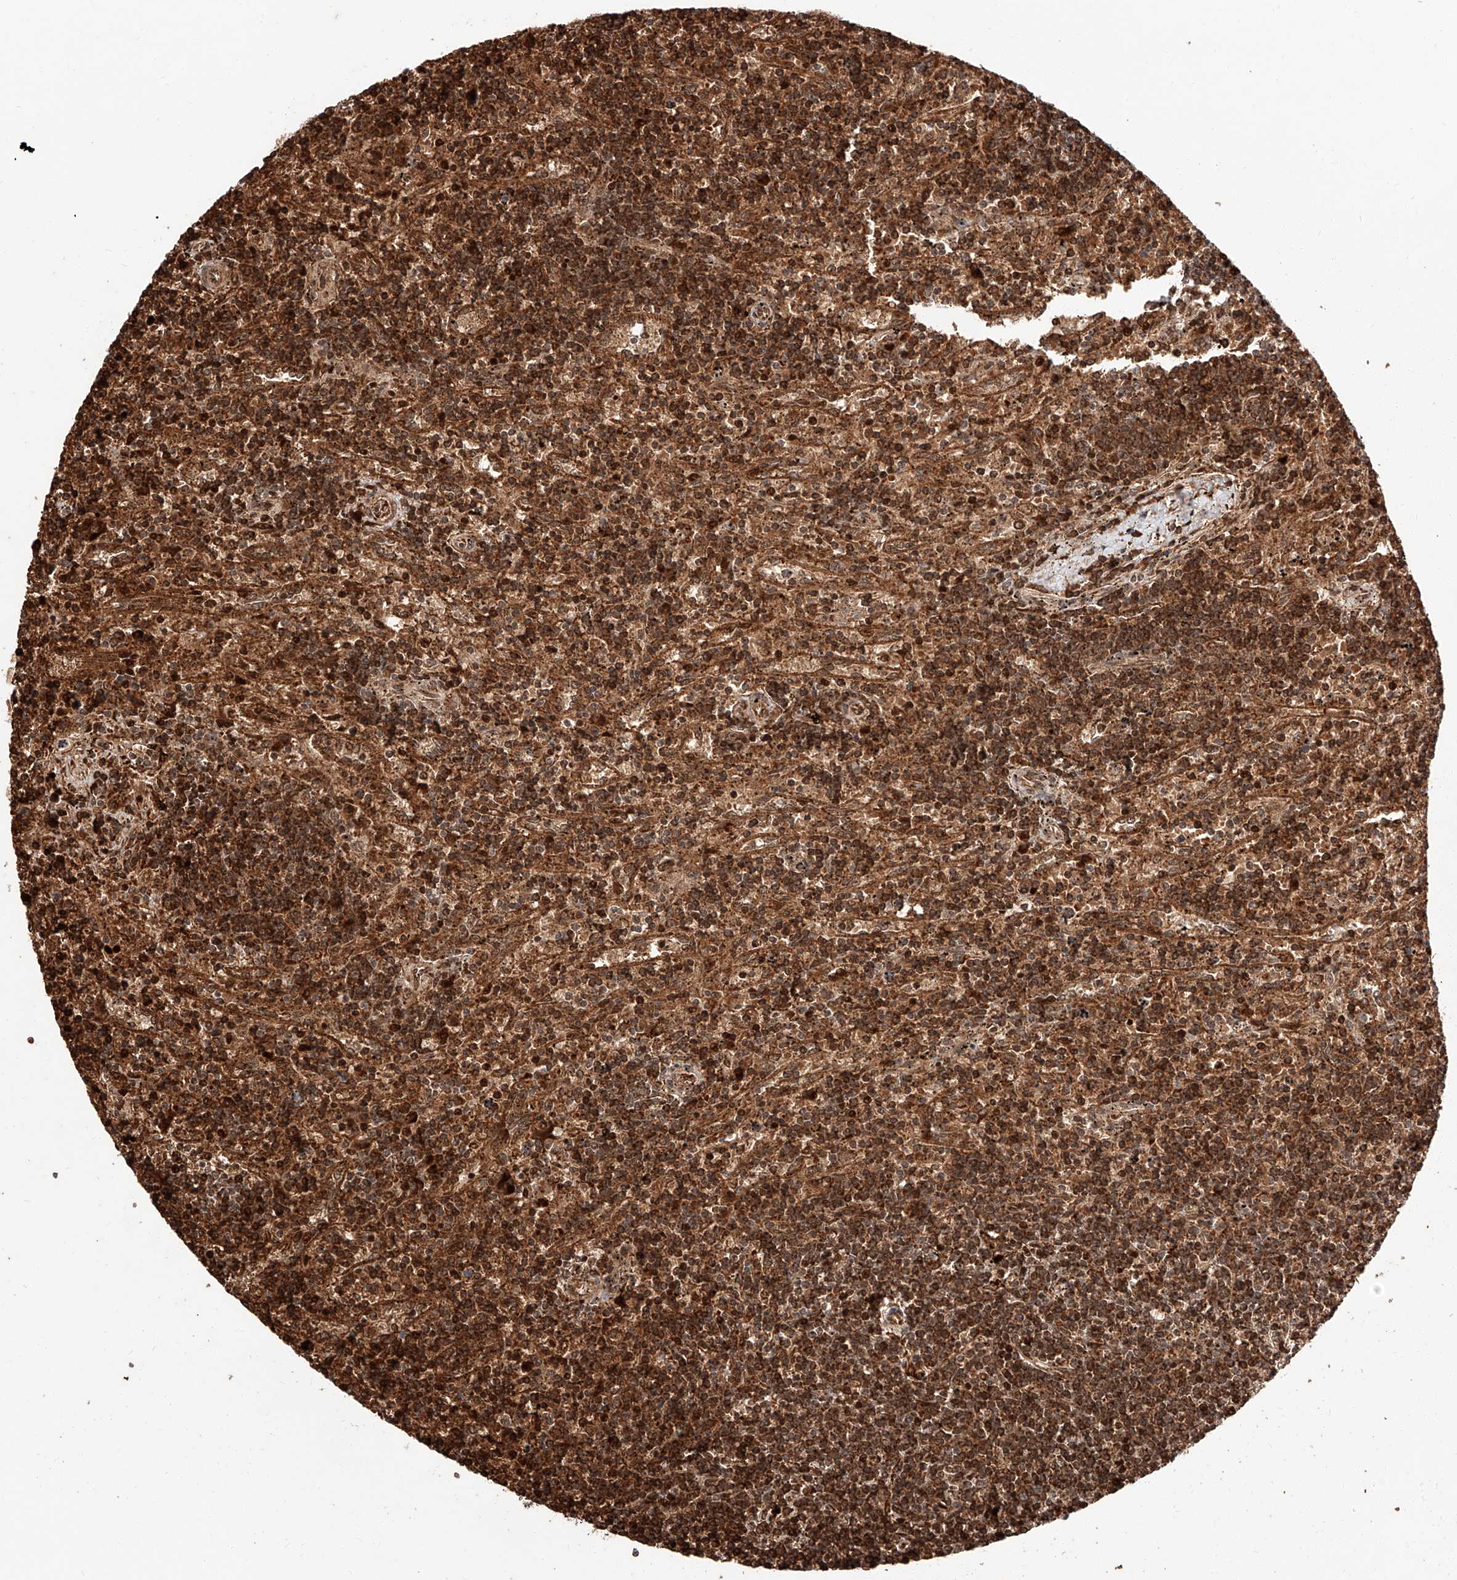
{"staining": {"intensity": "strong", "quantity": ">75%", "location": "cytoplasmic/membranous"}, "tissue": "lymphoma", "cell_type": "Tumor cells", "image_type": "cancer", "snomed": [{"axis": "morphology", "description": "Malignant lymphoma, non-Hodgkin's type, Low grade"}, {"axis": "topography", "description": "Spleen"}], "caption": "Strong cytoplasmic/membranous positivity is present in approximately >75% of tumor cells in low-grade malignant lymphoma, non-Hodgkin's type.", "gene": "THTPA", "patient": {"sex": "male", "age": 76}}